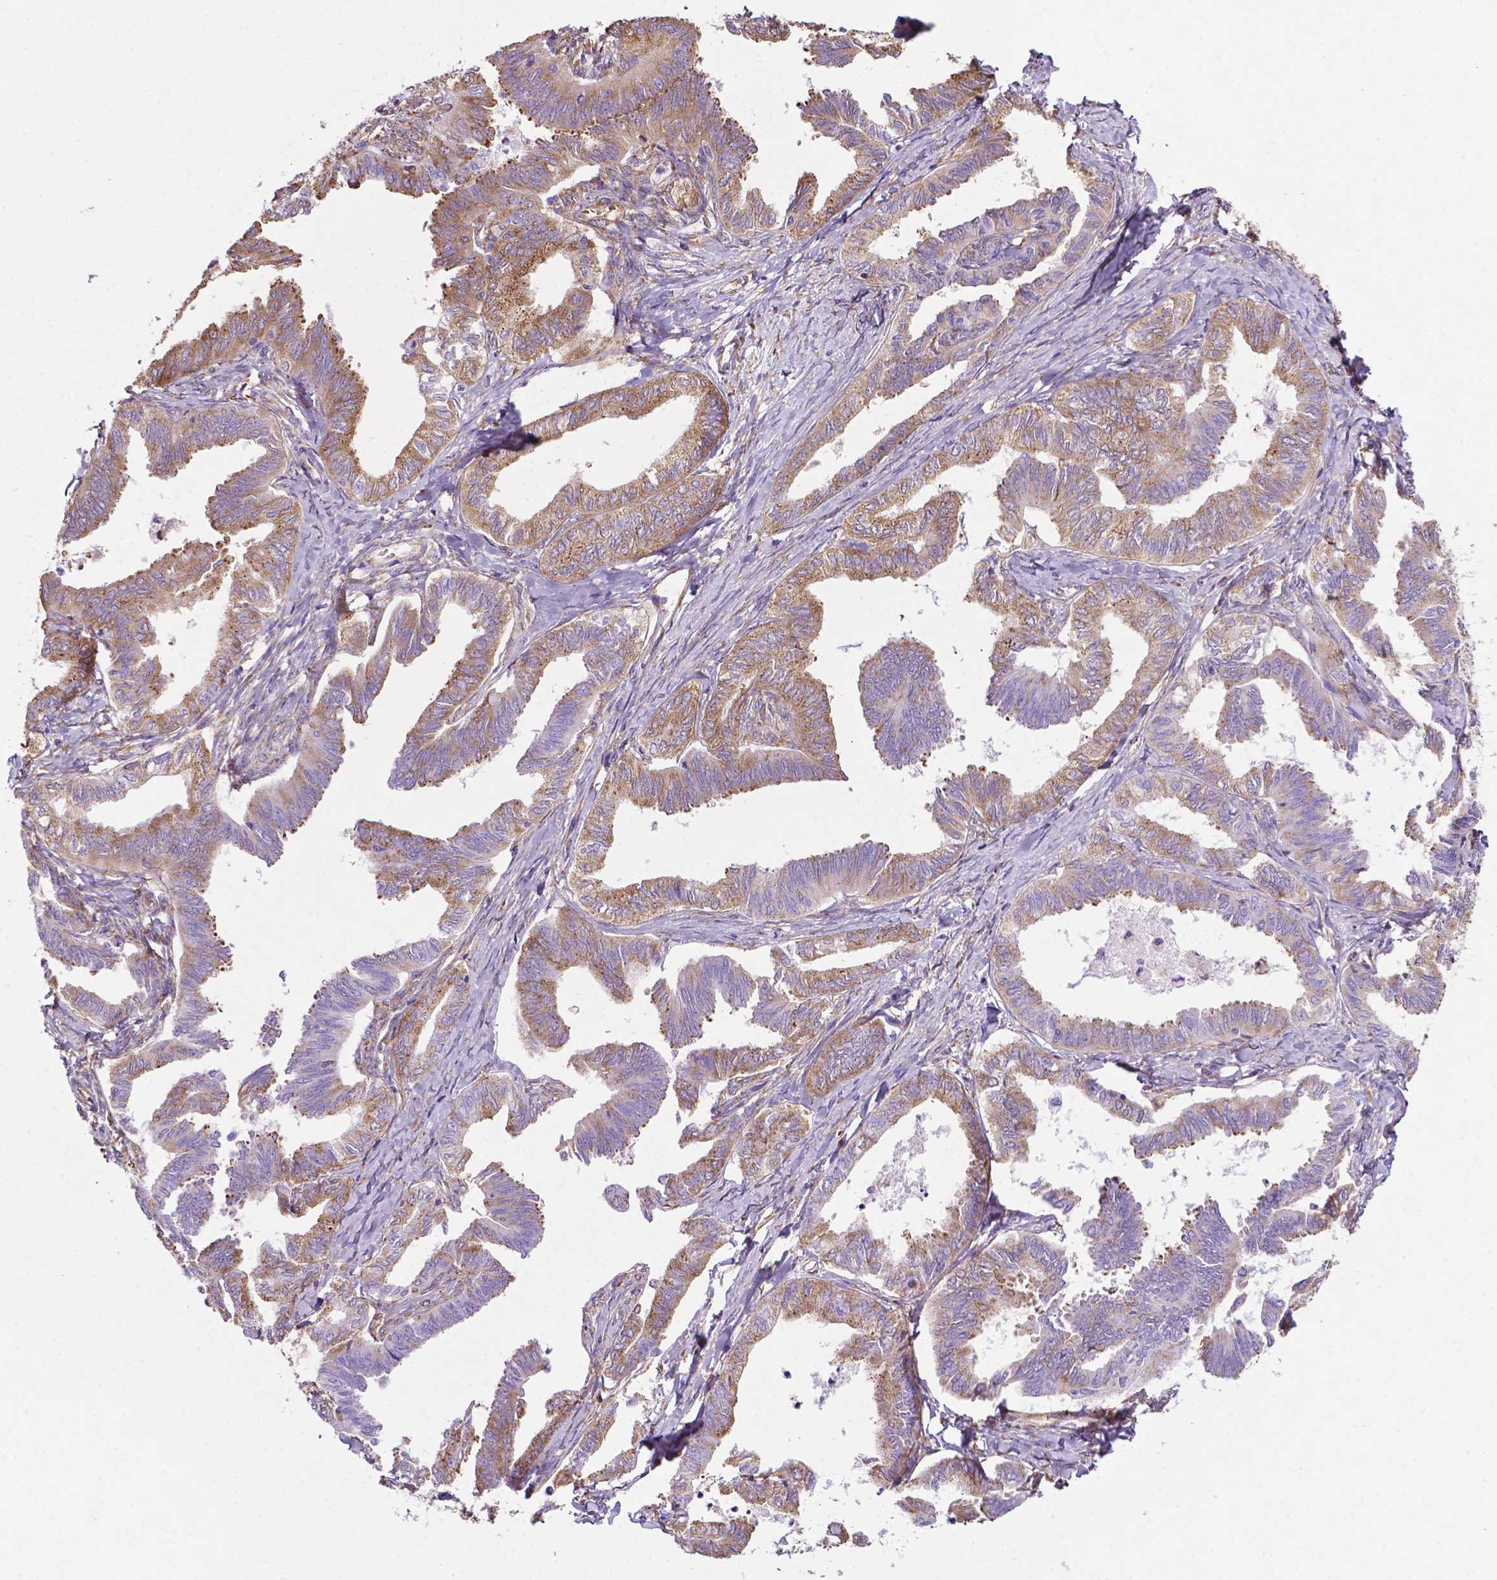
{"staining": {"intensity": "moderate", "quantity": ">75%", "location": "cytoplasmic/membranous"}, "tissue": "ovarian cancer", "cell_type": "Tumor cells", "image_type": "cancer", "snomed": [{"axis": "morphology", "description": "Carcinoma, endometroid"}, {"axis": "topography", "description": "Ovary"}], "caption": "Endometroid carcinoma (ovarian) stained with a protein marker demonstrates moderate staining in tumor cells.", "gene": "RPL29", "patient": {"sex": "female", "age": 70}}